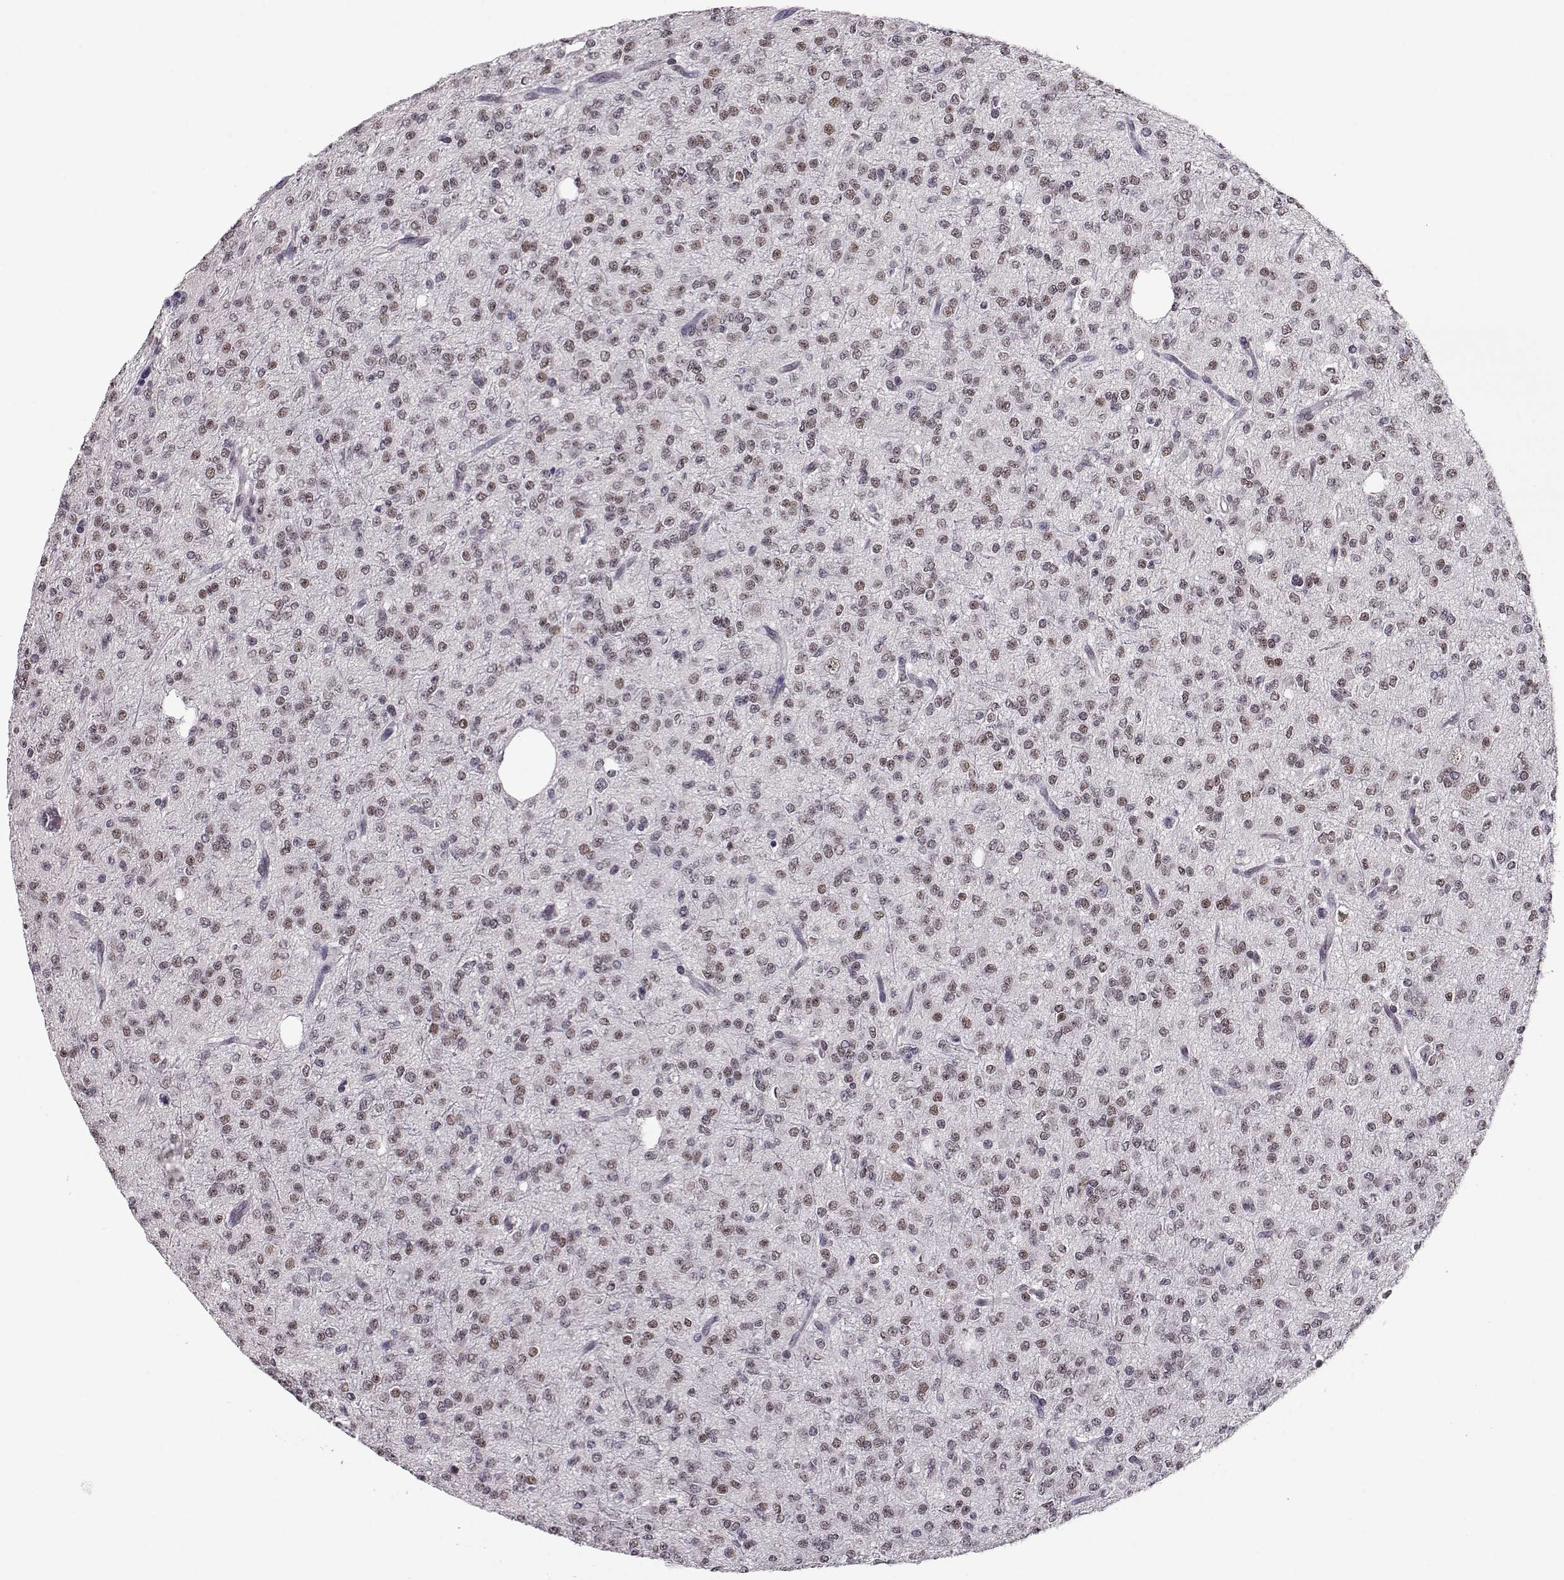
{"staining": {"intensity": "weak", "quantity": "<25%", "location": "nuclear"}, "tissue": "glioma", "cell_type": "Tumor cells", "image_type": "cancer", "snomed": [{"axis": "morphology", "description": "Glioma, malignant, Low grade"}, {"axis": "topography", "description": "Brain"}], "caption": "Immunohistochemical staining of human glioma displays no significant positivity in tumor cells.", "gene": "POLI", "patient": {"sex": "male", "age": 27}}